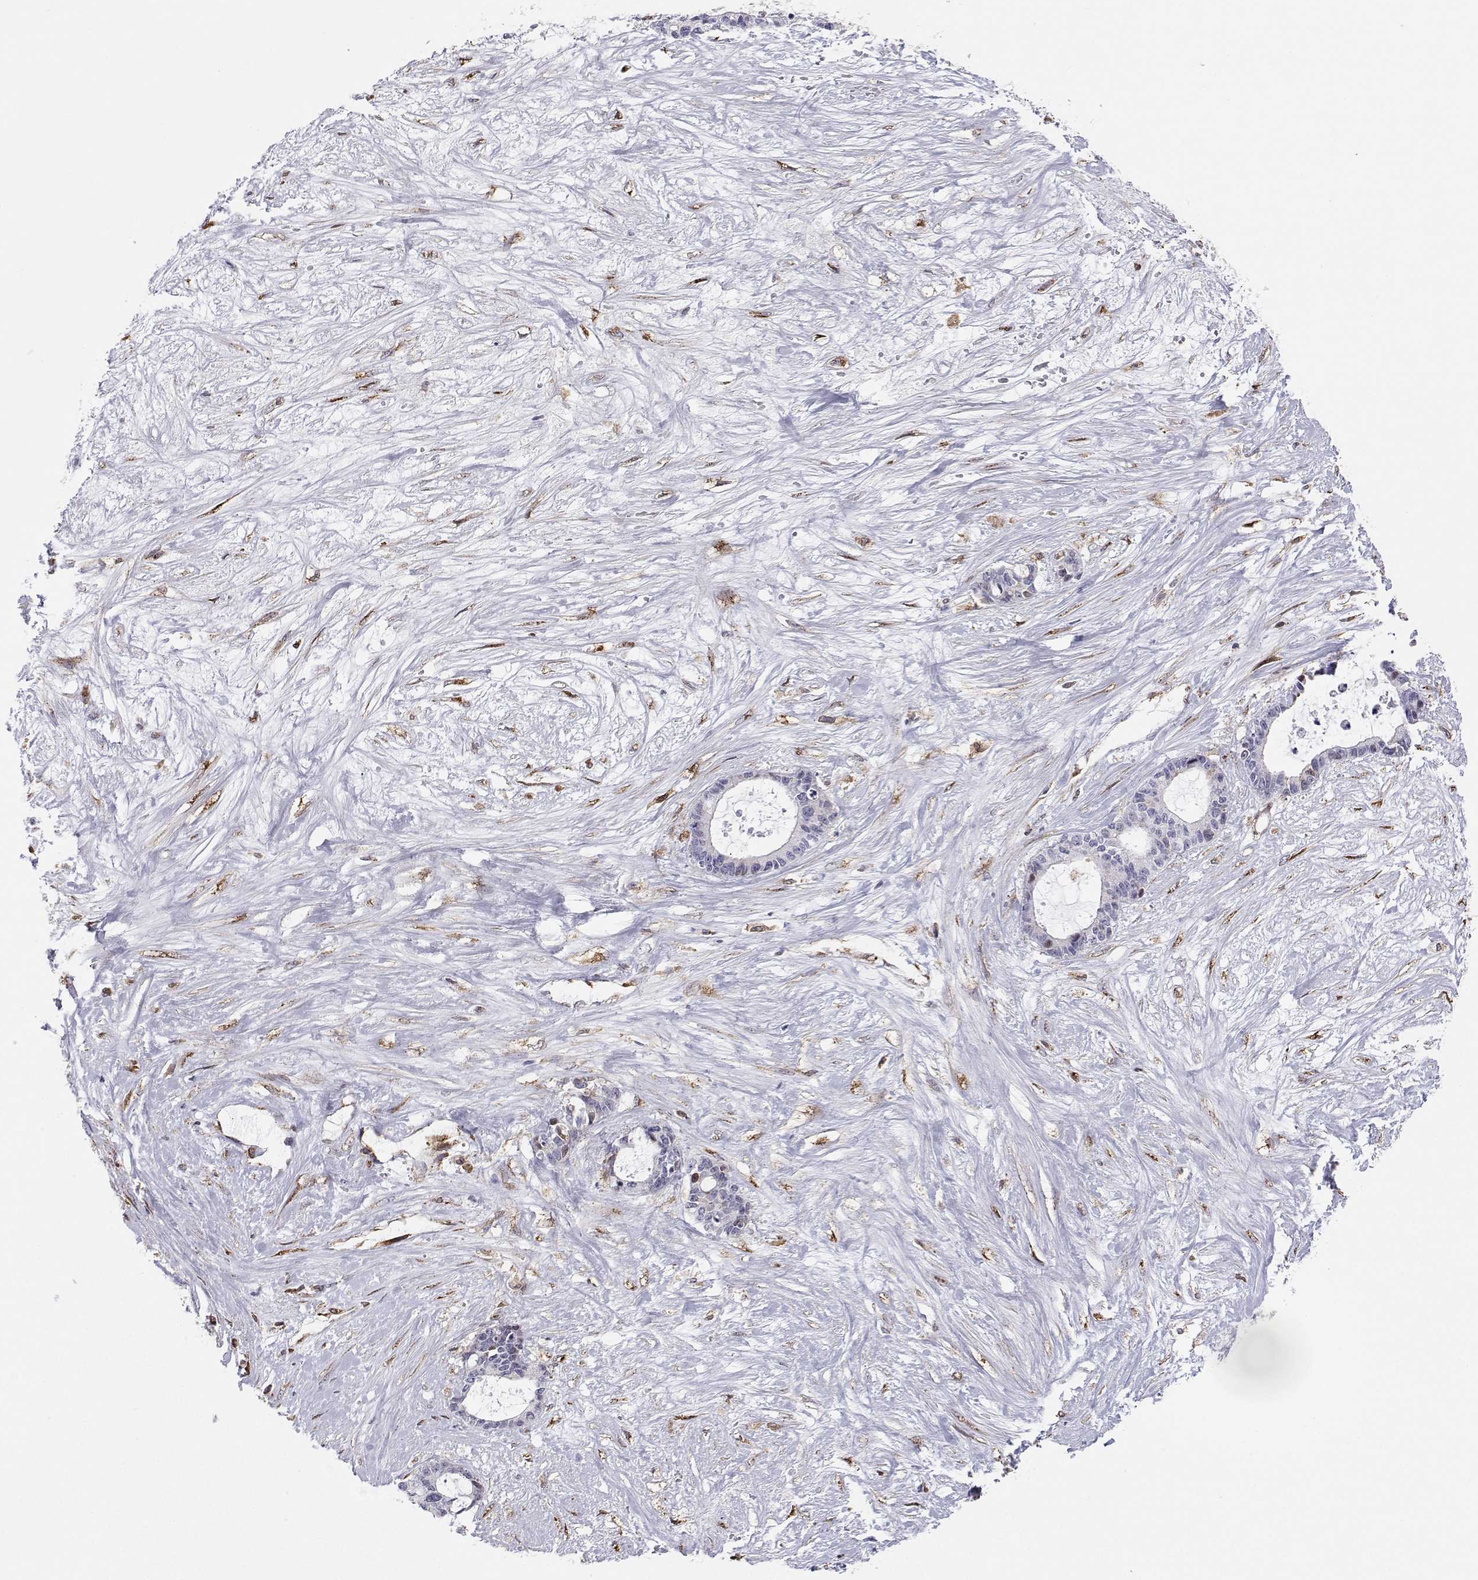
{"staining": {"intensity": "negative", "quantity": "none", "location": "none"}, "tissue": "liver cancer", "cell_type": "Tumor cells", "image_type": "cancer", "snomed": [{"axis": "morphology", "description": "Normal tissue, NOS"}, {"axis": "morphology", "description": "Cholangiocarcinoma"}, {"axis": "topography", "description": "Liver"}, {"axis": "topography", "description": "Peripheral nerve tissue"}], "caption": "DAB (3,3'-diaminobenzidine) immunohistochemical staining of cholangiocarcinoma (liver) shows no significant staining in tumor cells.", "gene": "STARD13", "patient": {"sex": "female", "age": 73}}